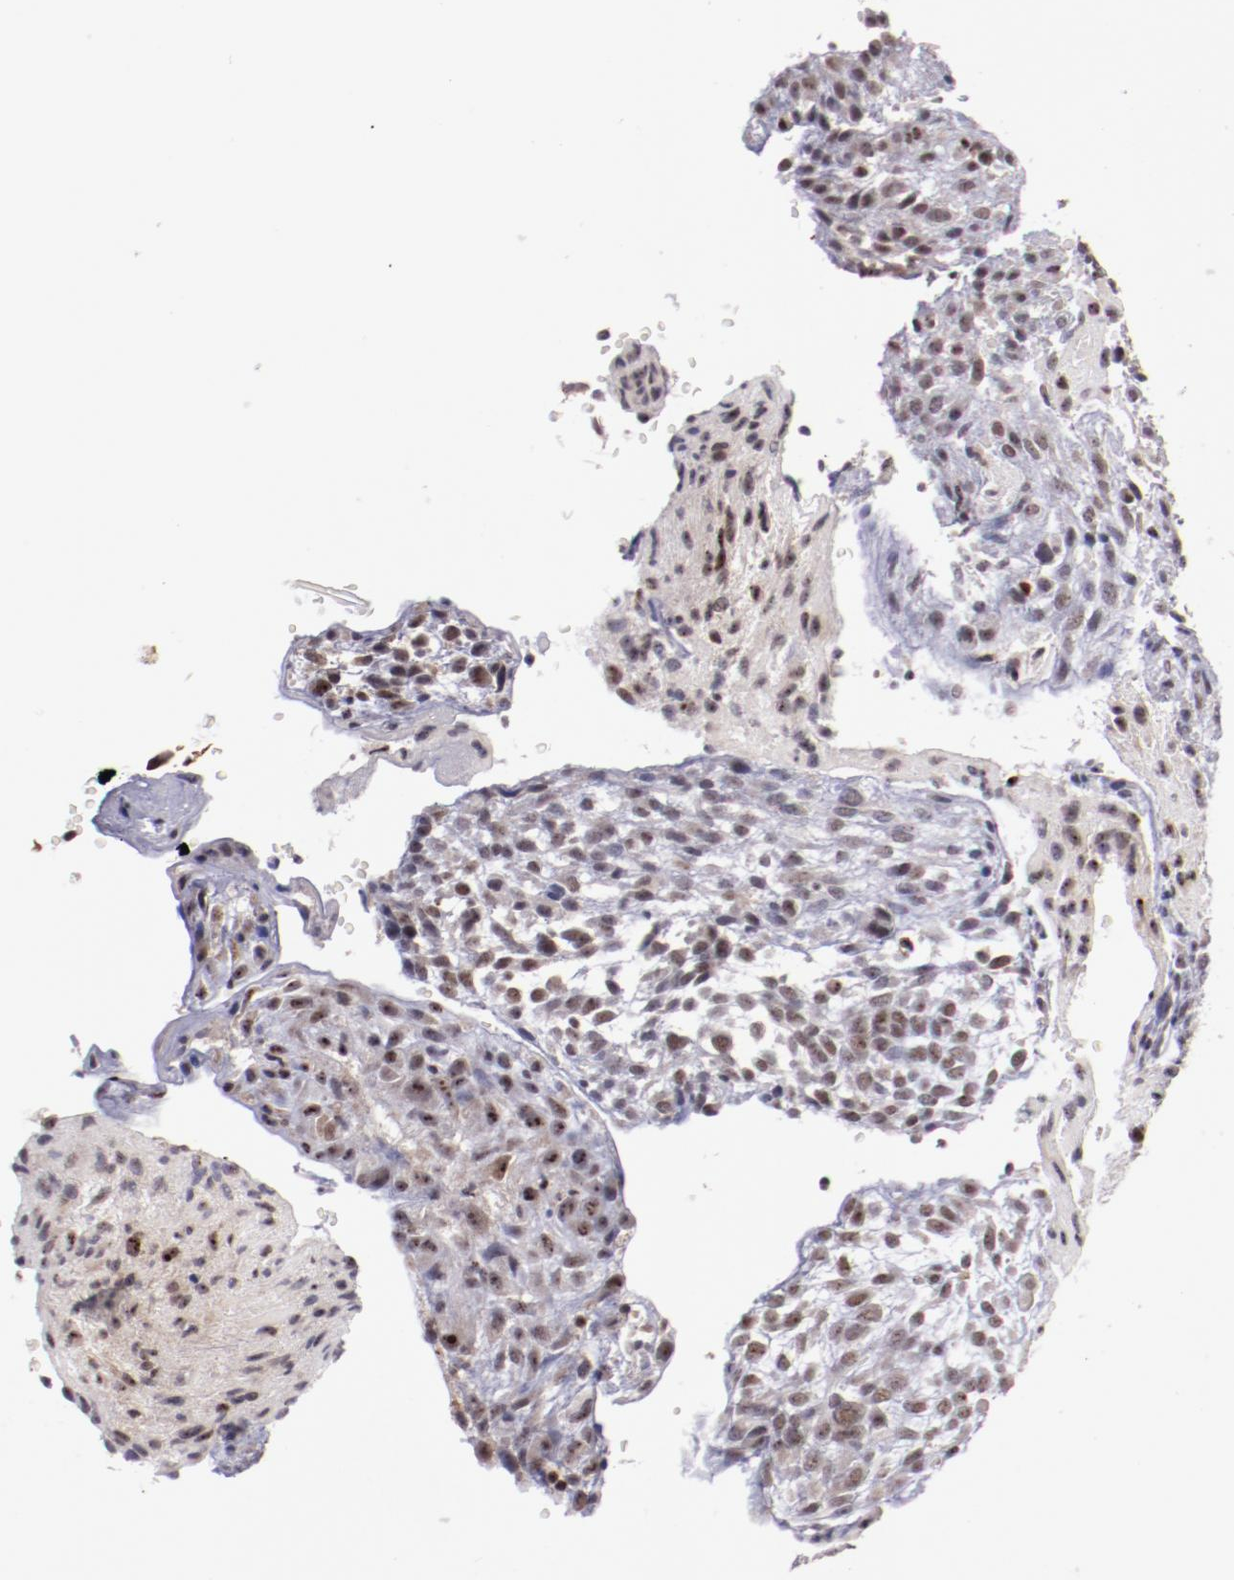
{"staining": {"intensity": "weak", "quantity": "<25%", "location": "nuclear"}, "tissue": "glioma", "cell_type": "Tumor cells", "image_type": "cancer", "snomed": [{"axis": "morphology", "description": "Glioma, malignant, High grade"}, {"axis": "topography", "description": "Cerebral cortex"}], "caption": "An immunohistochemistry (IHC) image of high-grade glioma (malignant) is shown. There is no staining in tumor cells of high-grade glioma (malignant).", "gene": "DDX24", "patient": {"sex": "female", "age": 55}}